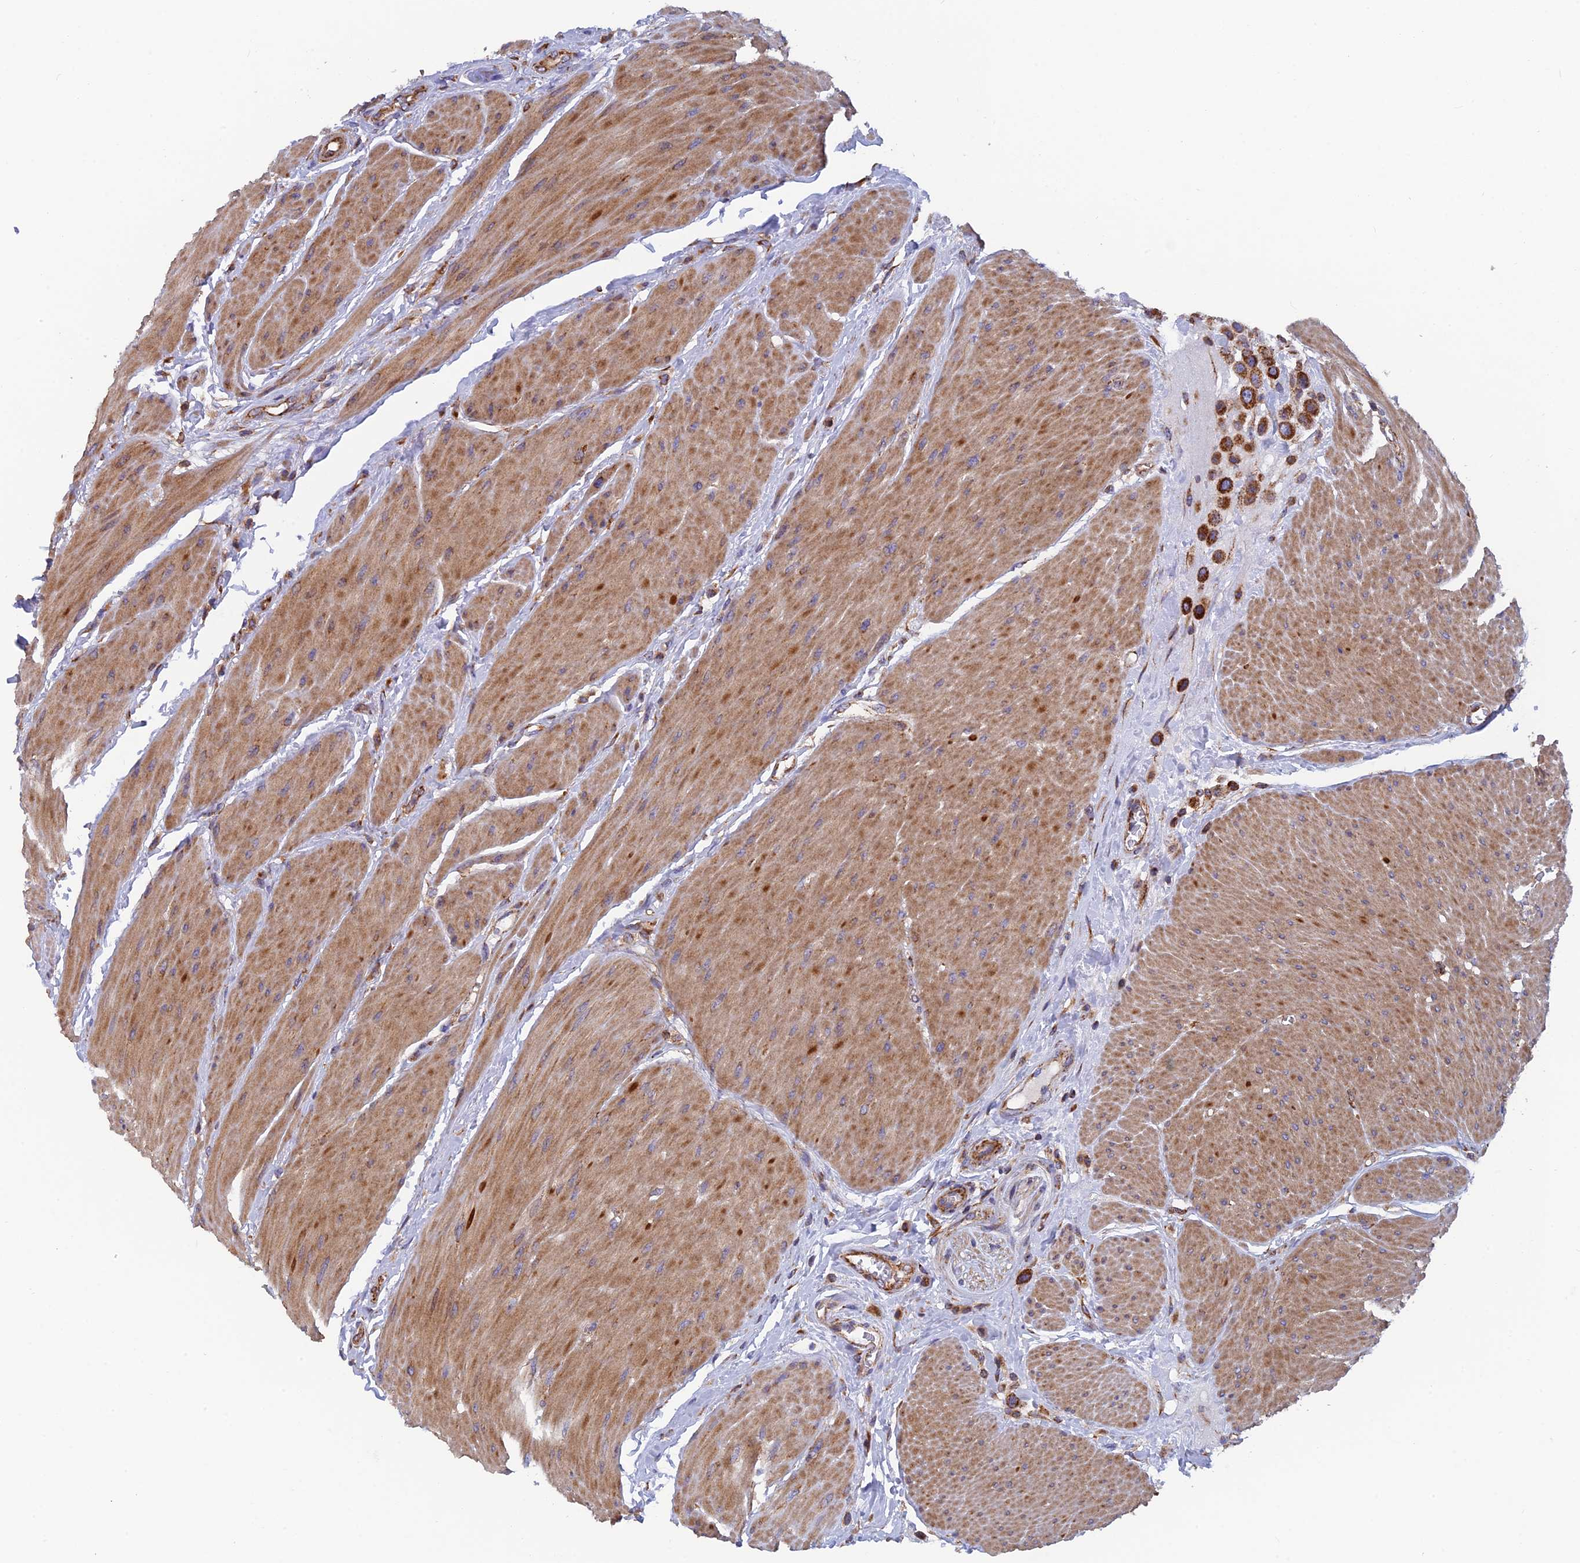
{"staining": {"intensity": "strong", "quantity": ">75%", "location": "cytoplasmic/membranous"}, "tissue": "urothelial cancer", "cell_type": "Tumor cells", "image_type": "cancer", "snomed": [{"axis": "morphology", "description": "Urothelial carcinoma, High grade"}, {"axis": "topography", "description": "Urinary bladder"}], "caption": "A micrograph of urothelial carcinoma (high-grade) stained for a protein exhibits strong cytoplasmic/membranous brown staining in tumor cells. (DAB IHC, brown staining for protein, blue staining for nuclei).", "gene": "MRPS9", "patient": {"sex": "male", "age": 50}}